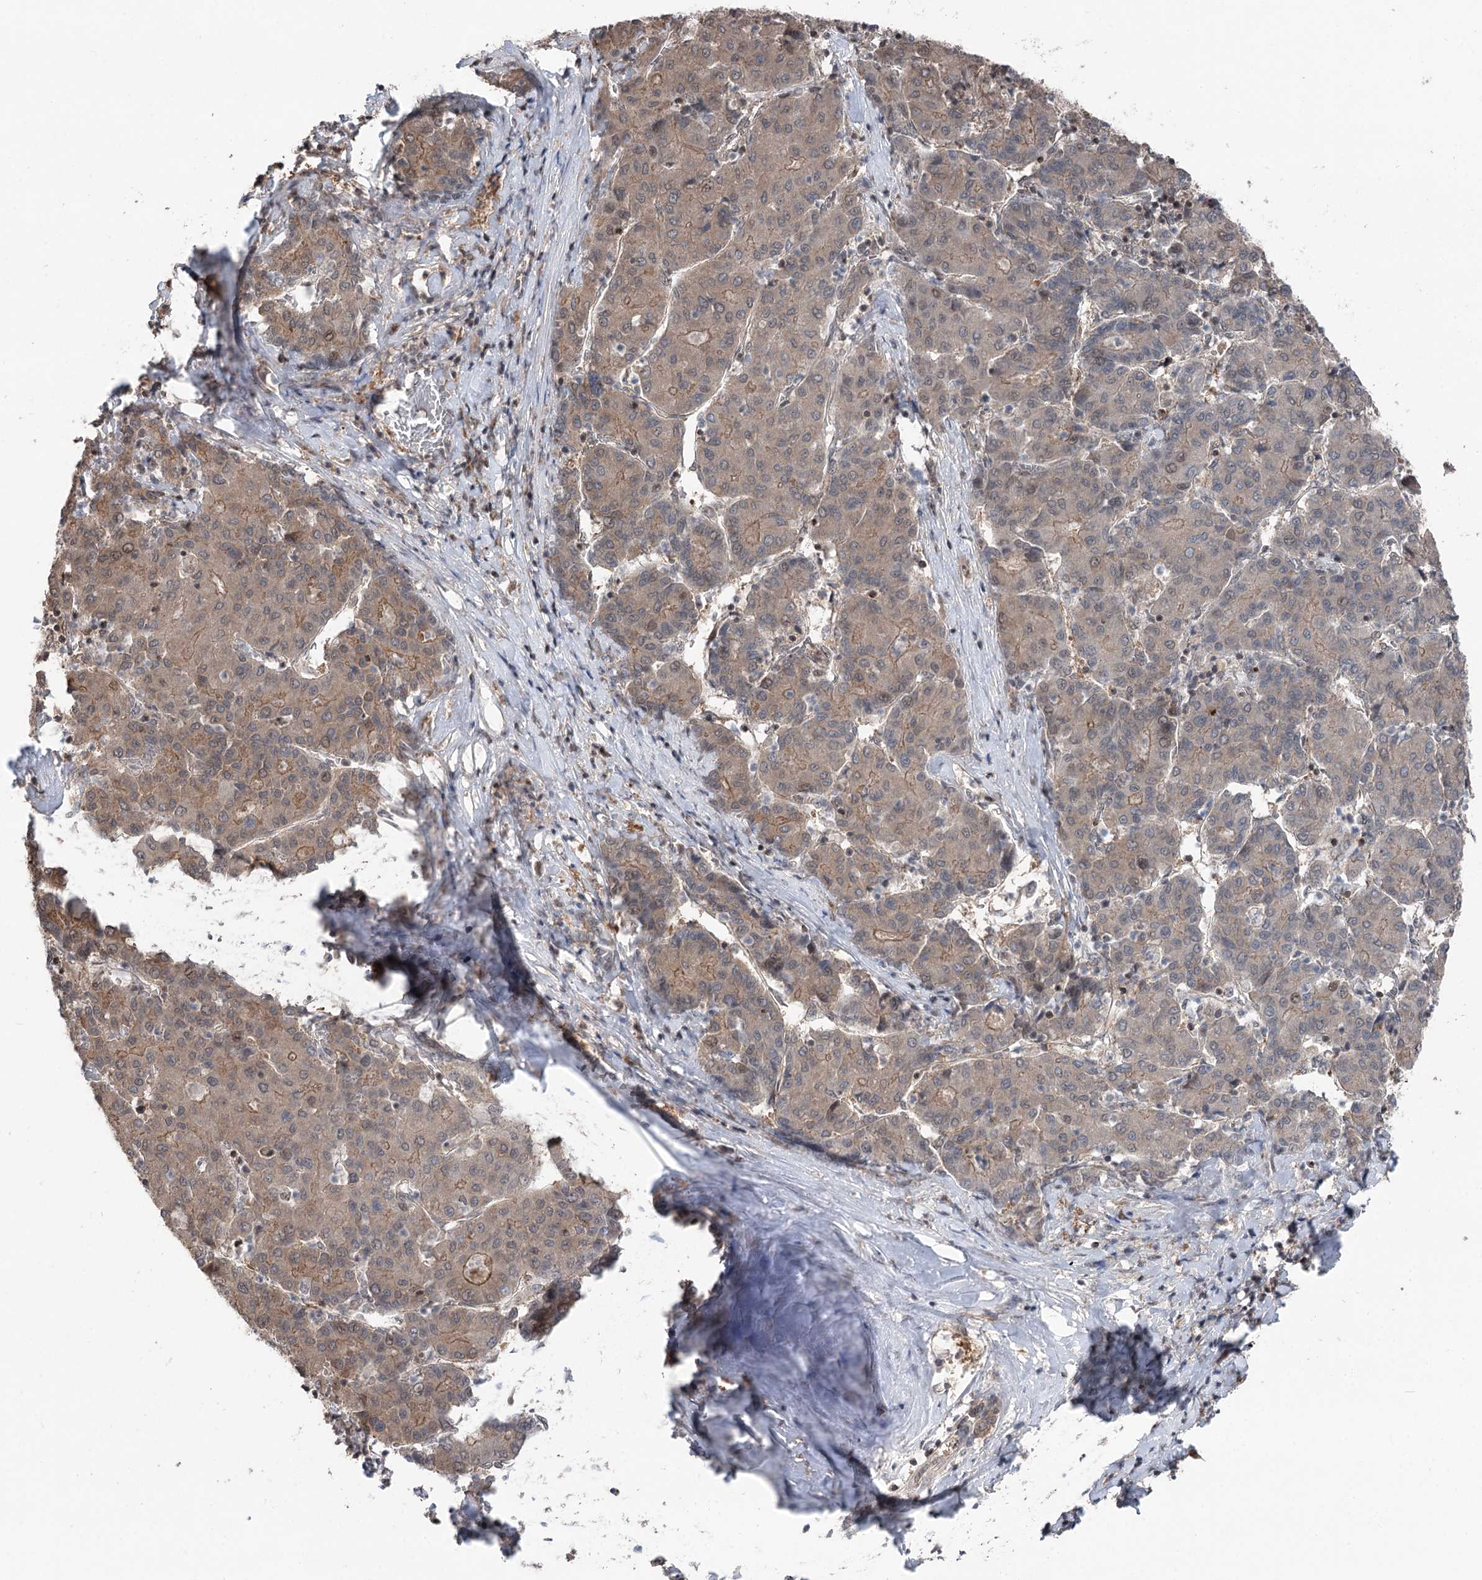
{"staining": {"intensity": "moderate", "quantity": ">75%", "location": "cytoplasmic/membranous"}, "tissue": "liver cancer", "cell_type": "Tumor cells", "image_type": "cancer", "snomed": [{"axis": "morphology", "description": "Carcinoma, Hepatocellular, NOS"}, {"axis": "topography", "description": "Liver"}], "caption": "A brown stain labels moderate cytoplasmic/membranous positivity of a protein in liver cancer tumor cells.", "gene": "CCSER2", "patient": {"sex": "male", "age": 65}}